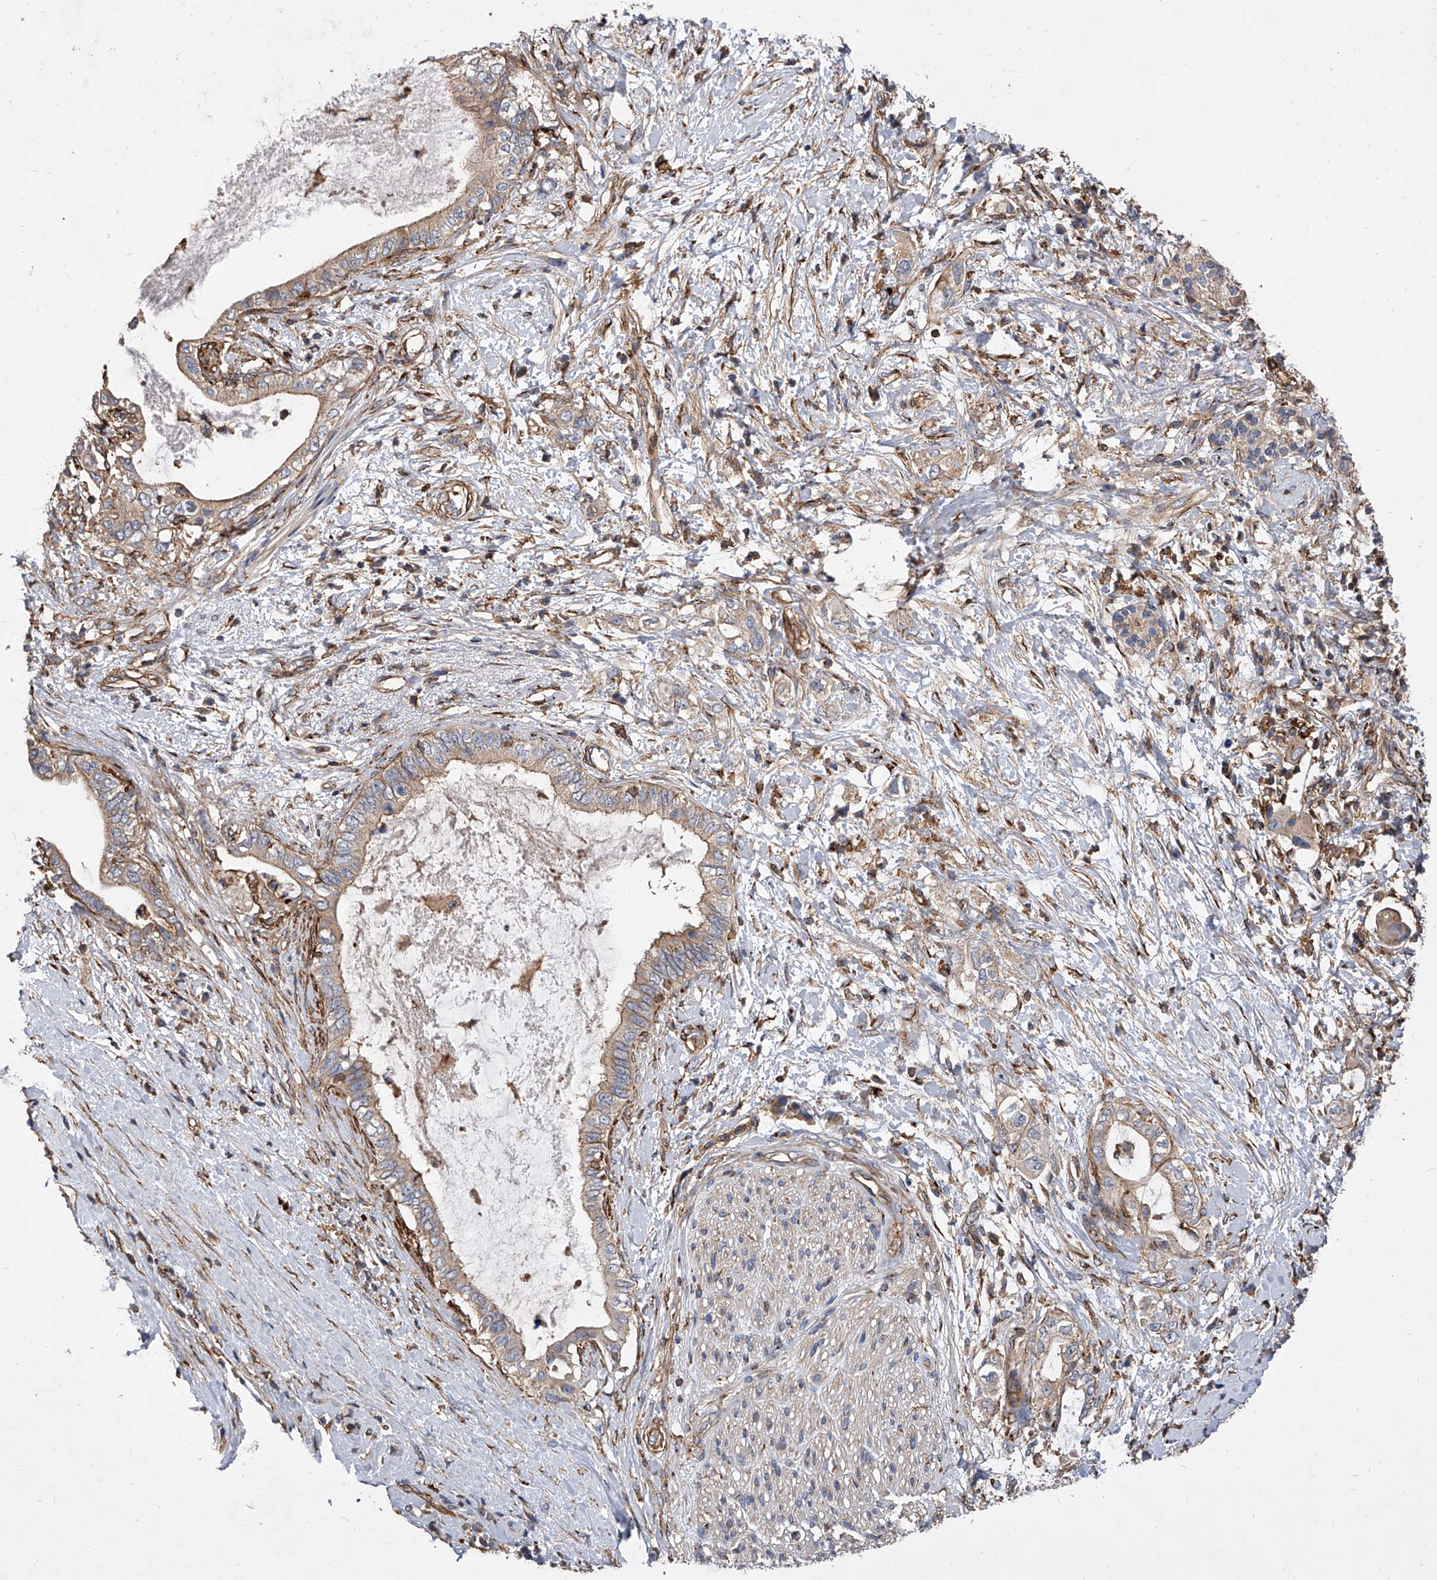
{"staining": {"intensity": "weak", "quantity": ">75%", "location": "cytoplasmic/membranous"}, "tissue": "pancreatic cancer", "cell_type": "Tumor cells", "image_type": "cancer", "snomed": [{"axis": "morphology", "description": "Adenocarcinoma, NOS"}, {"axis": "topography", "description": "Pancreas"}], "caption": "Pancreatic cancer (adenocarcinoma) stained with immunohistochemistry exhibits weak cytoplasmic/membranous staining in approximately >75% of tumor cells.", "gene": "PISD", "patient": {"sex": "female", "age": 56}}